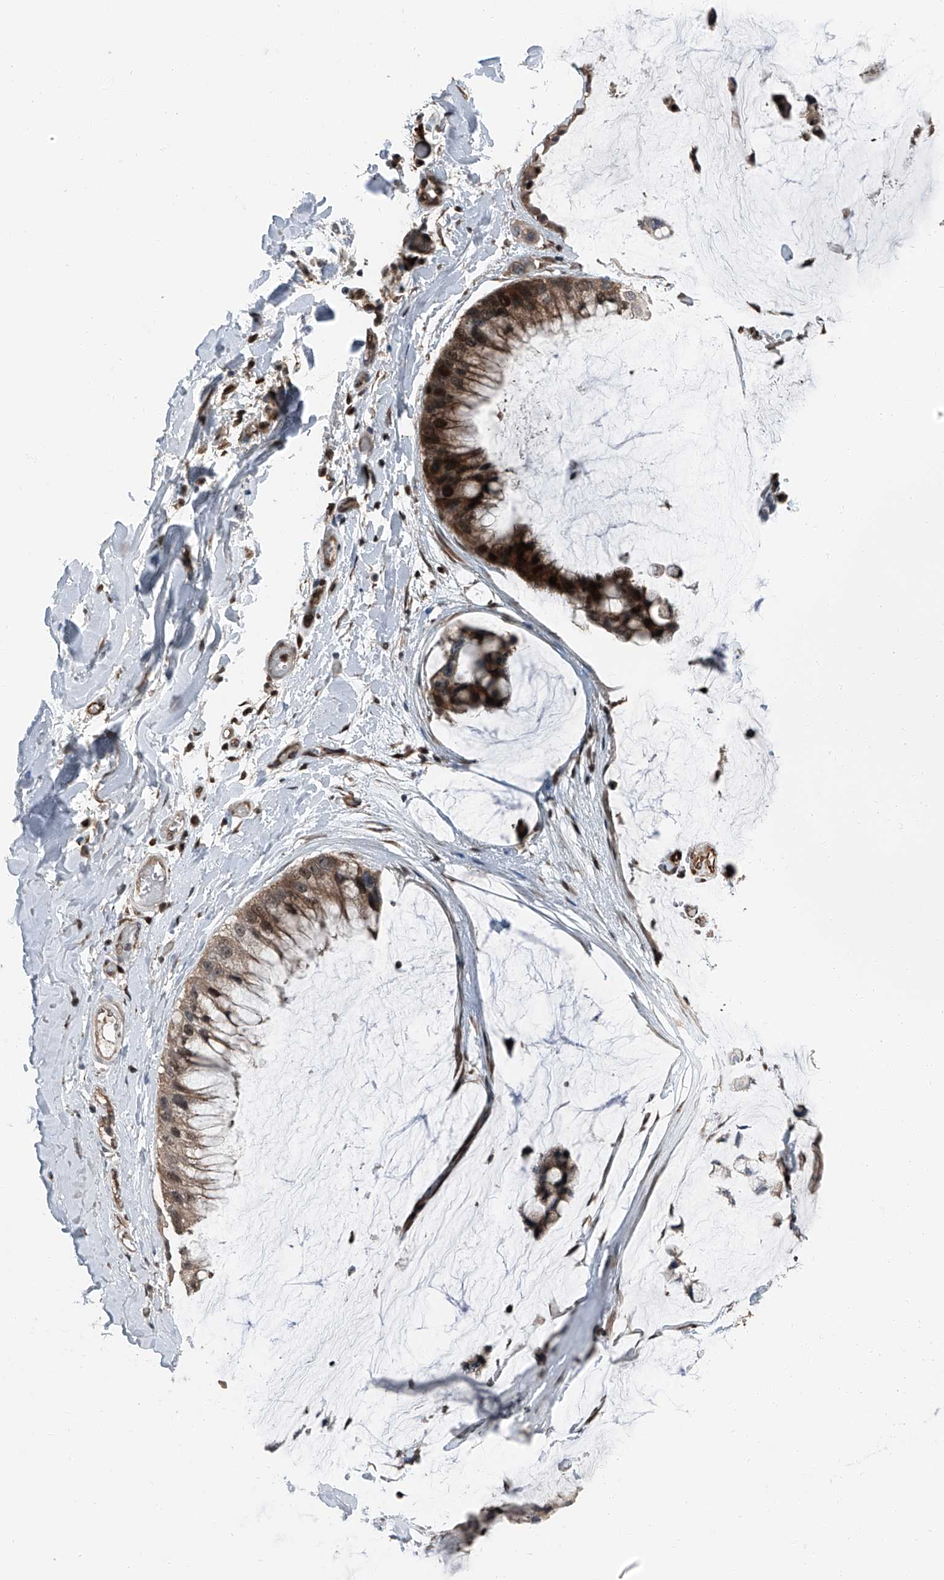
{"staining": {"intensity": "moderate", "quantity": ">75%", "location": "cytoplasmic/membranous,nuclear"}, "tissue": "ovarian cancer", "cell_type": "Tumor cells", "image_type": "cancer", "snomed": [{"axis": "morphology", "description": "Cystadenocarcinoma, mucinous, NOS"}, {"axis": "topography", "description": "Ovary"}], "caption": "This is an image of immunohistochemistry (IHC) staining of ovarian cancer (mucinous cystadenocarcinoma), which shows moderate expression in the cytoplasmic/membranous and nuclear of tumor cells.", "gene": "FKBP5", "patient": {"sex": "female", "age": 39}}